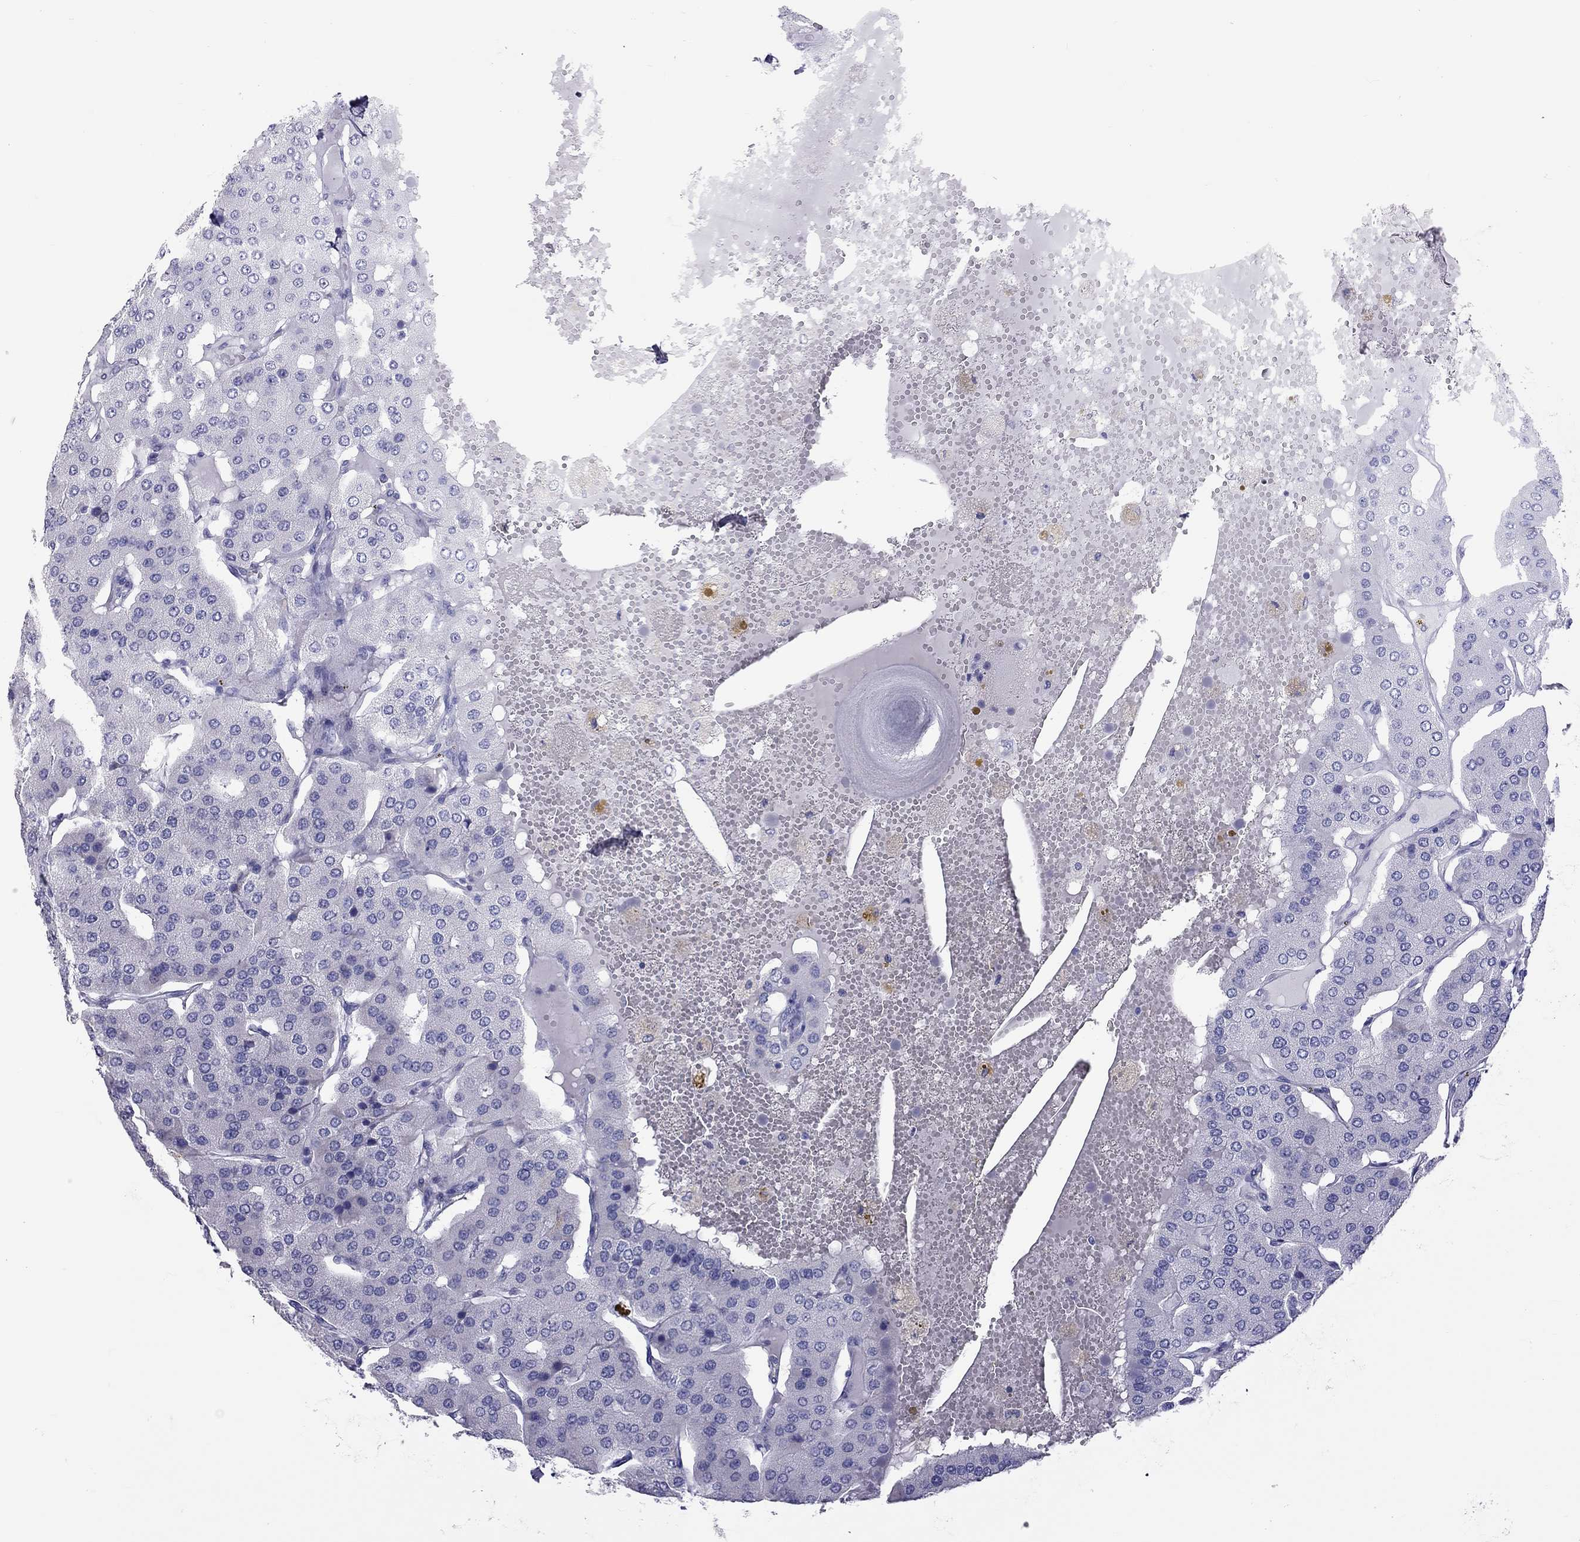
{"staining": {"intensity": "negative", "quantity": "none", "location": "none"}, "tissue": "parathyroid gland", "cell_type": "Glandular cells", "image_type": "normal", "snomed": [{"axis": "morphology", "description": "Normal tissue, NOS"}, {"axis": "morphology", "description": "Adenoma, NOS"}, {"axis": "topography", "description": "Parathyroid gland"}], "caption": "An image of parathyroid gland stained for a protein exhibits no brown staining in glandular cells.", "gene": "STAG3", "patient": {"sex": "female", "age": 86}}